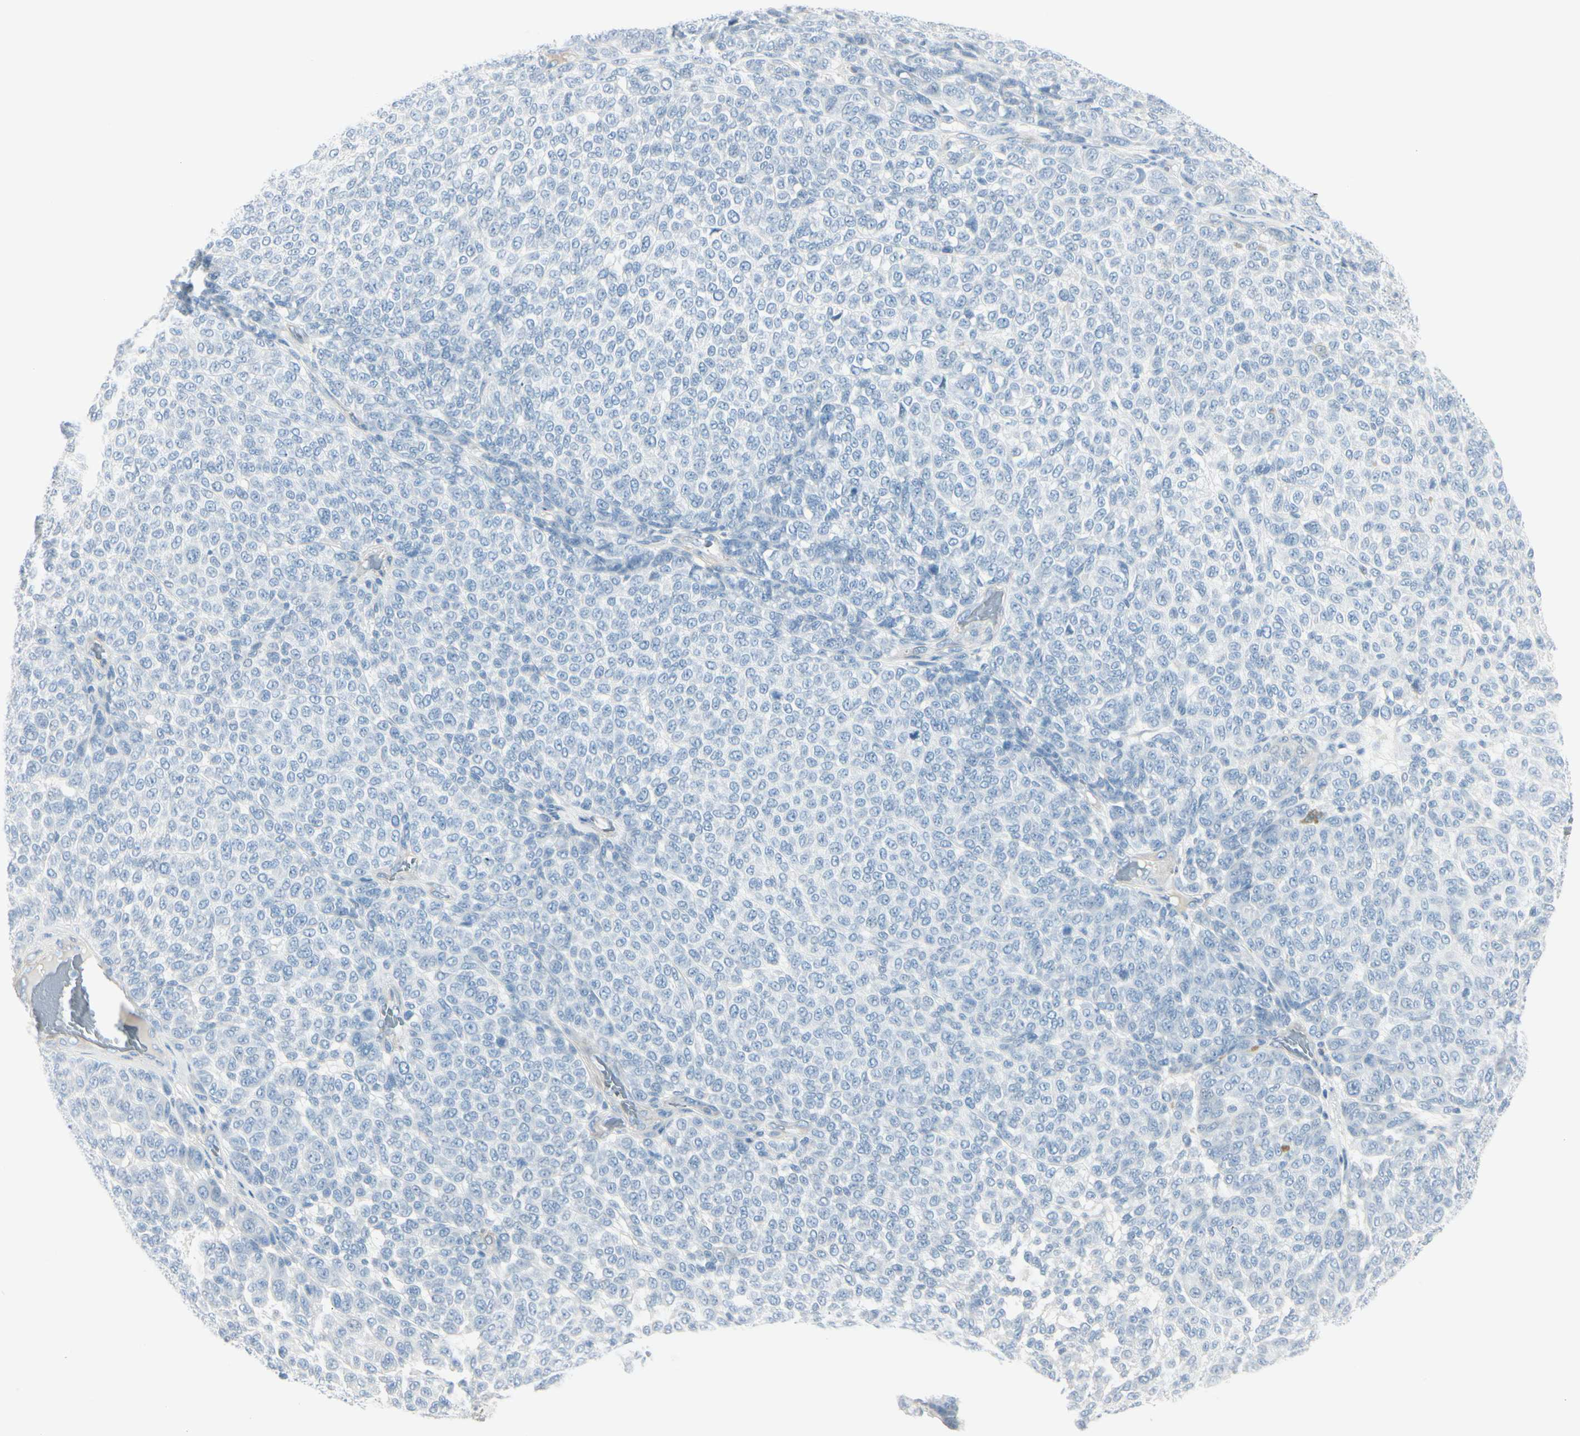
{"staining": {"intensity": "negative", "quantity": "none", "location": "none"}, "tissue": "melanoma", "cell_type": "Tumor cells", "image_type": "cancer", "snomed": [{"axis": "morphology", "description": "Malignant melanoma, NOS"}, {"axis": "topography", "description": "Skin"}], "caption": "The image shows no significant positivity in tumor cells of melanoma.", "gene": "CDHR5", "patient": {"sex": "male", "age": 59}}